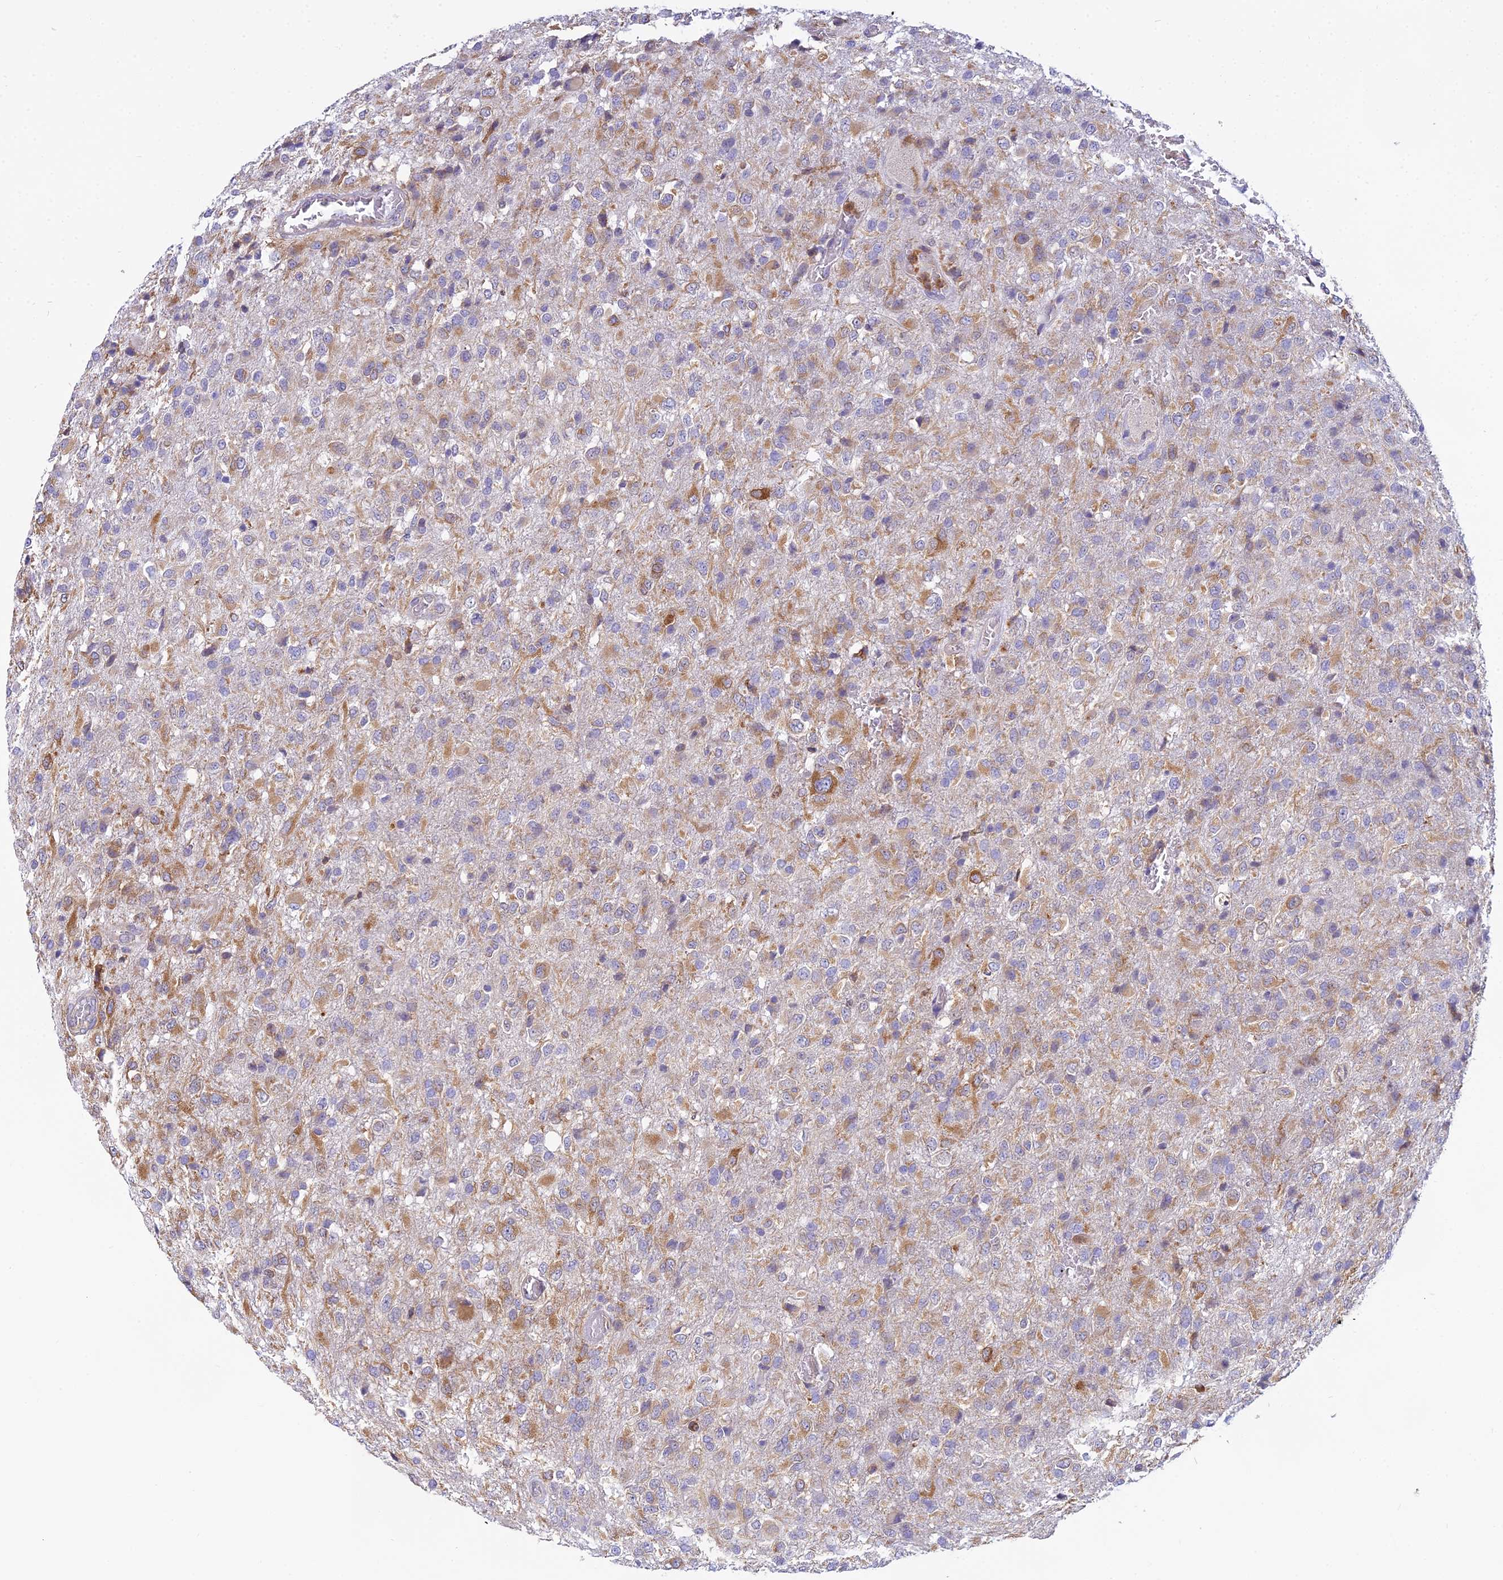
{"staining": {"intensity": "moderate", "quantity": "<25%", "location": "cytoplasmic/membranous"}, "tissue": "glioma", "cell_type": "Tumor cells", "image_type": "cancer", "snomed": [{"axis": "morphology", "description": "Glioma, malignant, High grade"}, {"axis": "topography", "description": "Brain"}], "caption": "Immunohistochemistry (DAB) staining of malignant glioma (high-grade) shows moderate cytoplasmic/membranous protein expression in about <25% of tumor cells.", "gene": "HM13", "patient": {"sex": "female", "age": 74}}